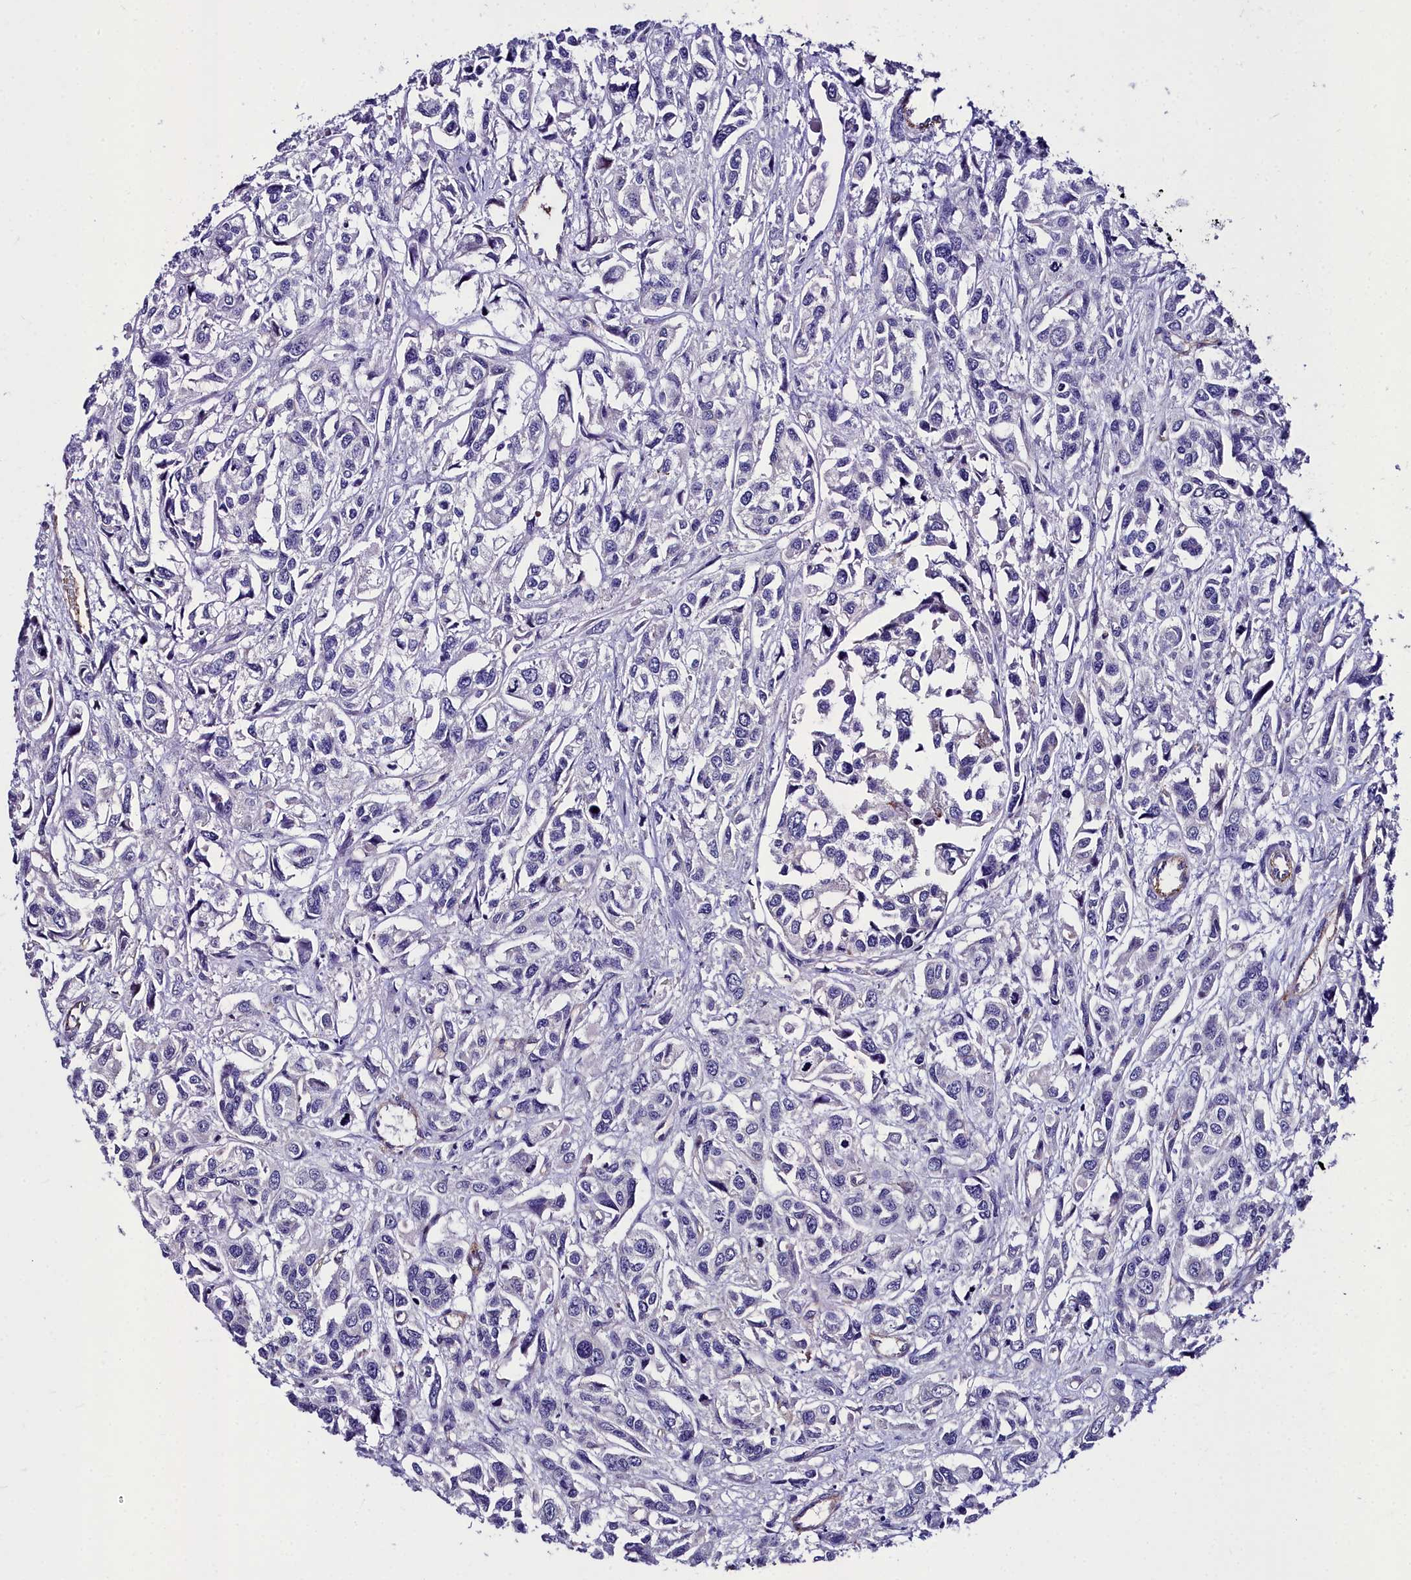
{"staining": {"intensity": "negative", "quantity": "none", "location": "none"}, "tissue": "urothelial cancer", "cell_type": "Tumor cells", "image_type": "cancer", "snomed": [{"axis": "morphology", "description": "Urothelial carcinoma, High grade"}, {"axis": "topography", "description": "Urinary bladder"}], "caption": "Micrograph shows no protein expression in tumor cells of high-grade urothelial carcinoma tissue.", "gene": "CYP4F11", "patient": {"sex": "male", "age": 67}}